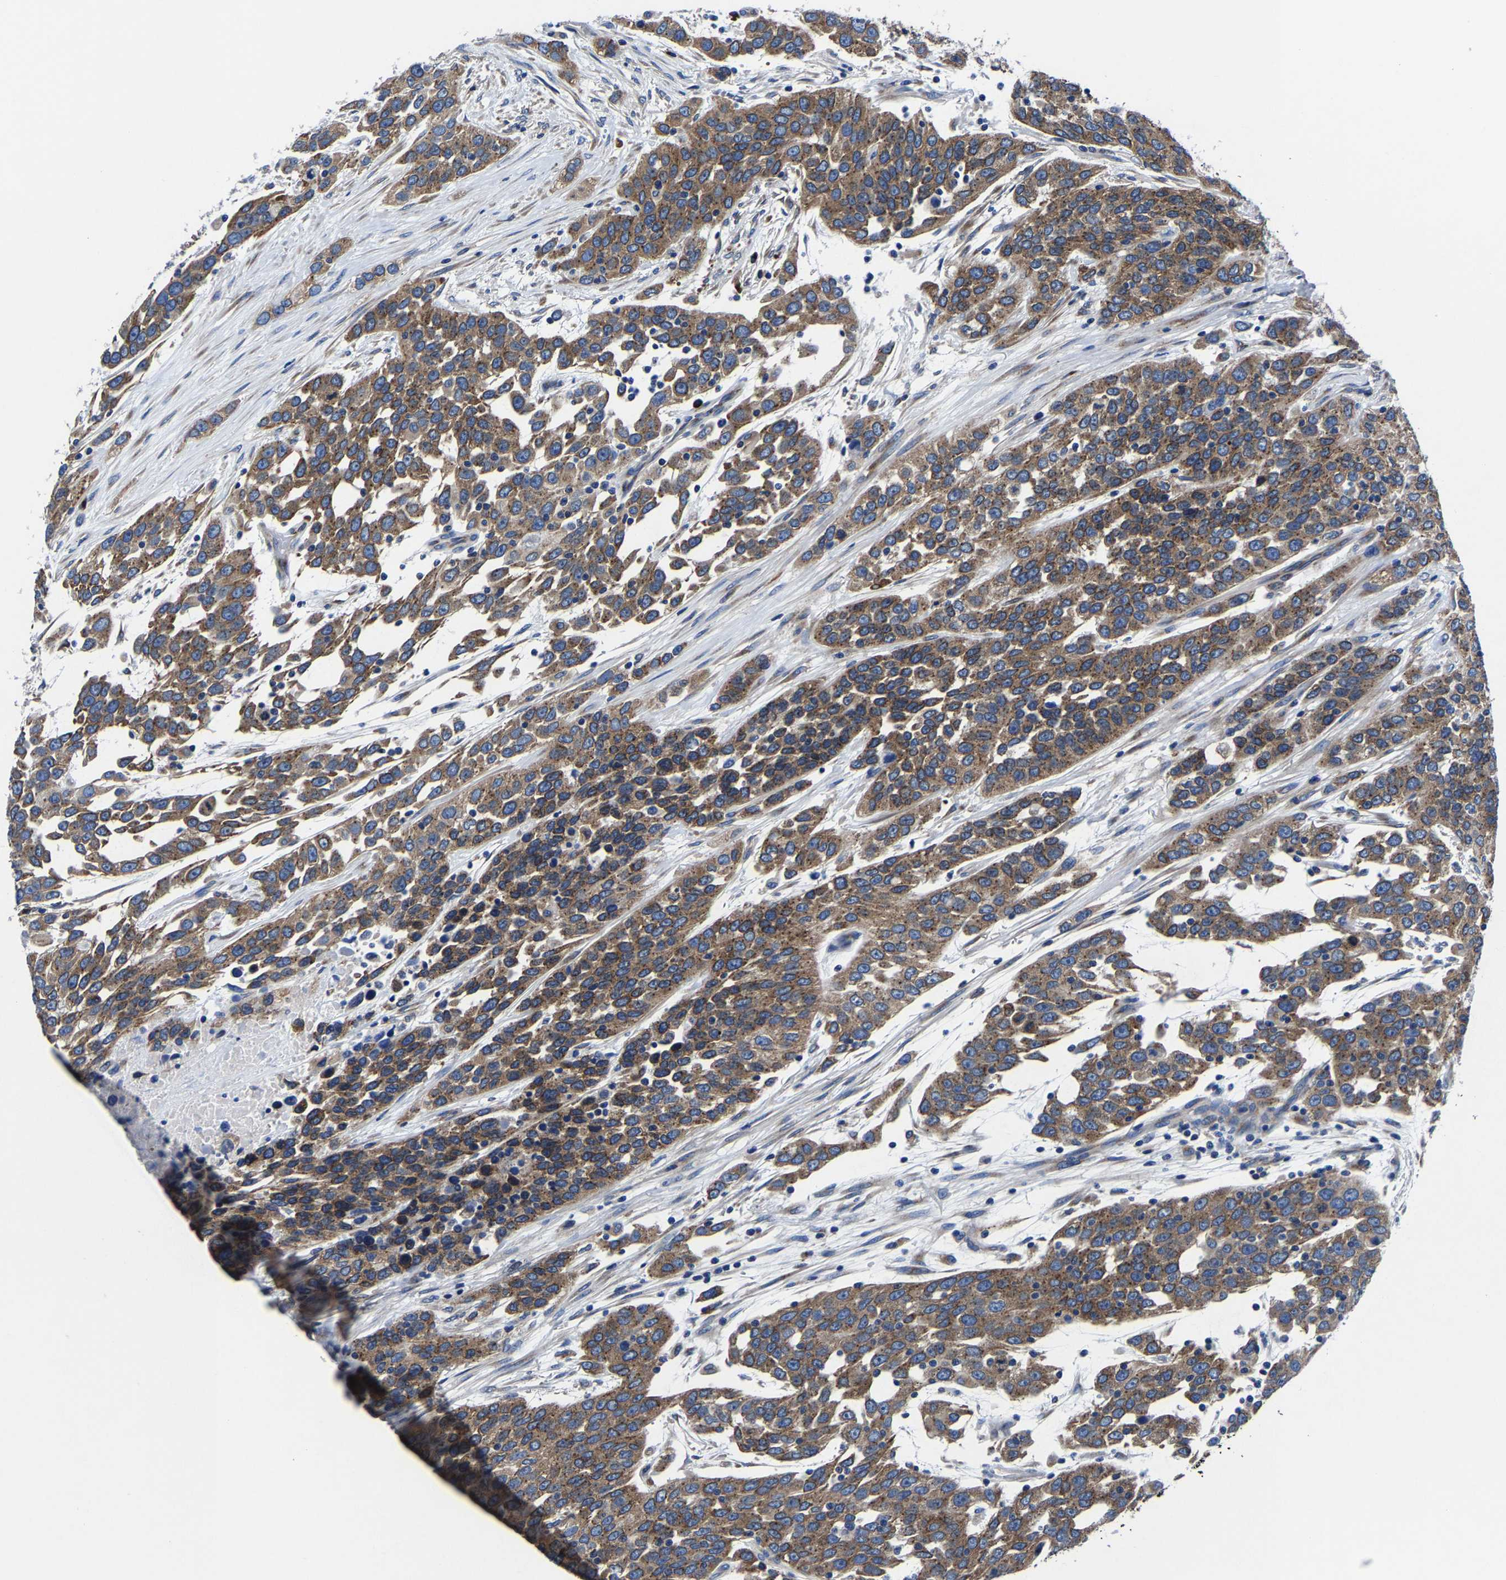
{"staining": {"intensity": "moderate", "quantity": ">75%", "location": "cytoplasmic/membranous"}, "tissue": "urothelial cancer", "cell_type": "Tumor cells", "image_type": "cancer", "snomed": [{"axis": "morphology", "description": "Urothelial carcinoma, High grade"}, {"axis": "topography", "description": "Urinary bladder"}], "caption": "Urothelial carcinoma (high-grade) was stained to show a protein in brown. There is medium levels of moderate cytoplasmic/membranous positivity in about >75% of tumor cells.", "gene": "EBAG9", "patient": {"sex": "female", "age": 80}}